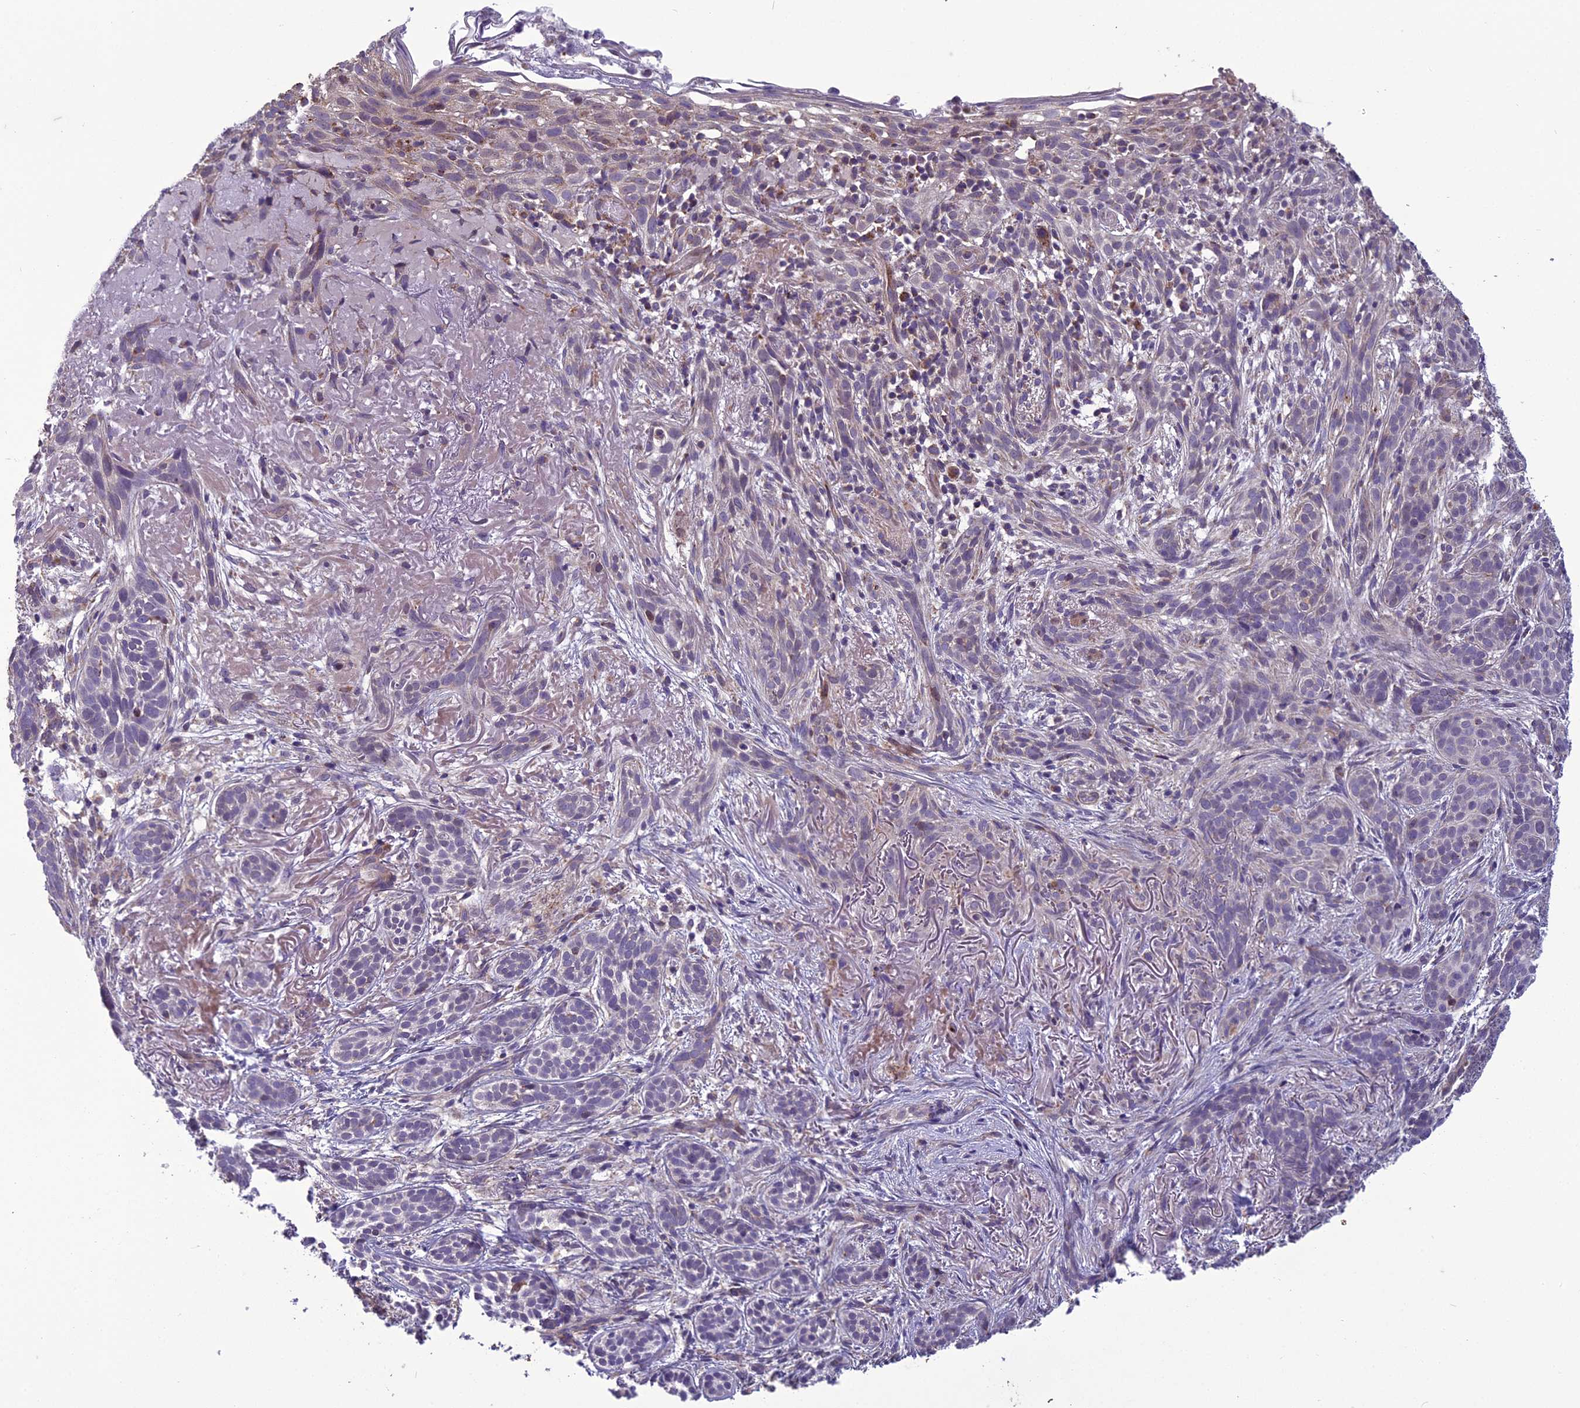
{"staining": {"intensity": "negative", "quantity": "none", "location": "none"}, "tissue": "skin cancer", "cell_type": "Tumor cells", "image_type": "cancer", "snomed": [{"axis": "morphology", "description": "Basal cell carcinoma"}, {"axis": "topography", "description": "Skin"}], "caption": "Immunohistochemical staining of skin basal cell carcinoma reveals no significant positivity in tumor cells.", "gene": "DUS2", "patient": {"sex": "male", "age": 71}}